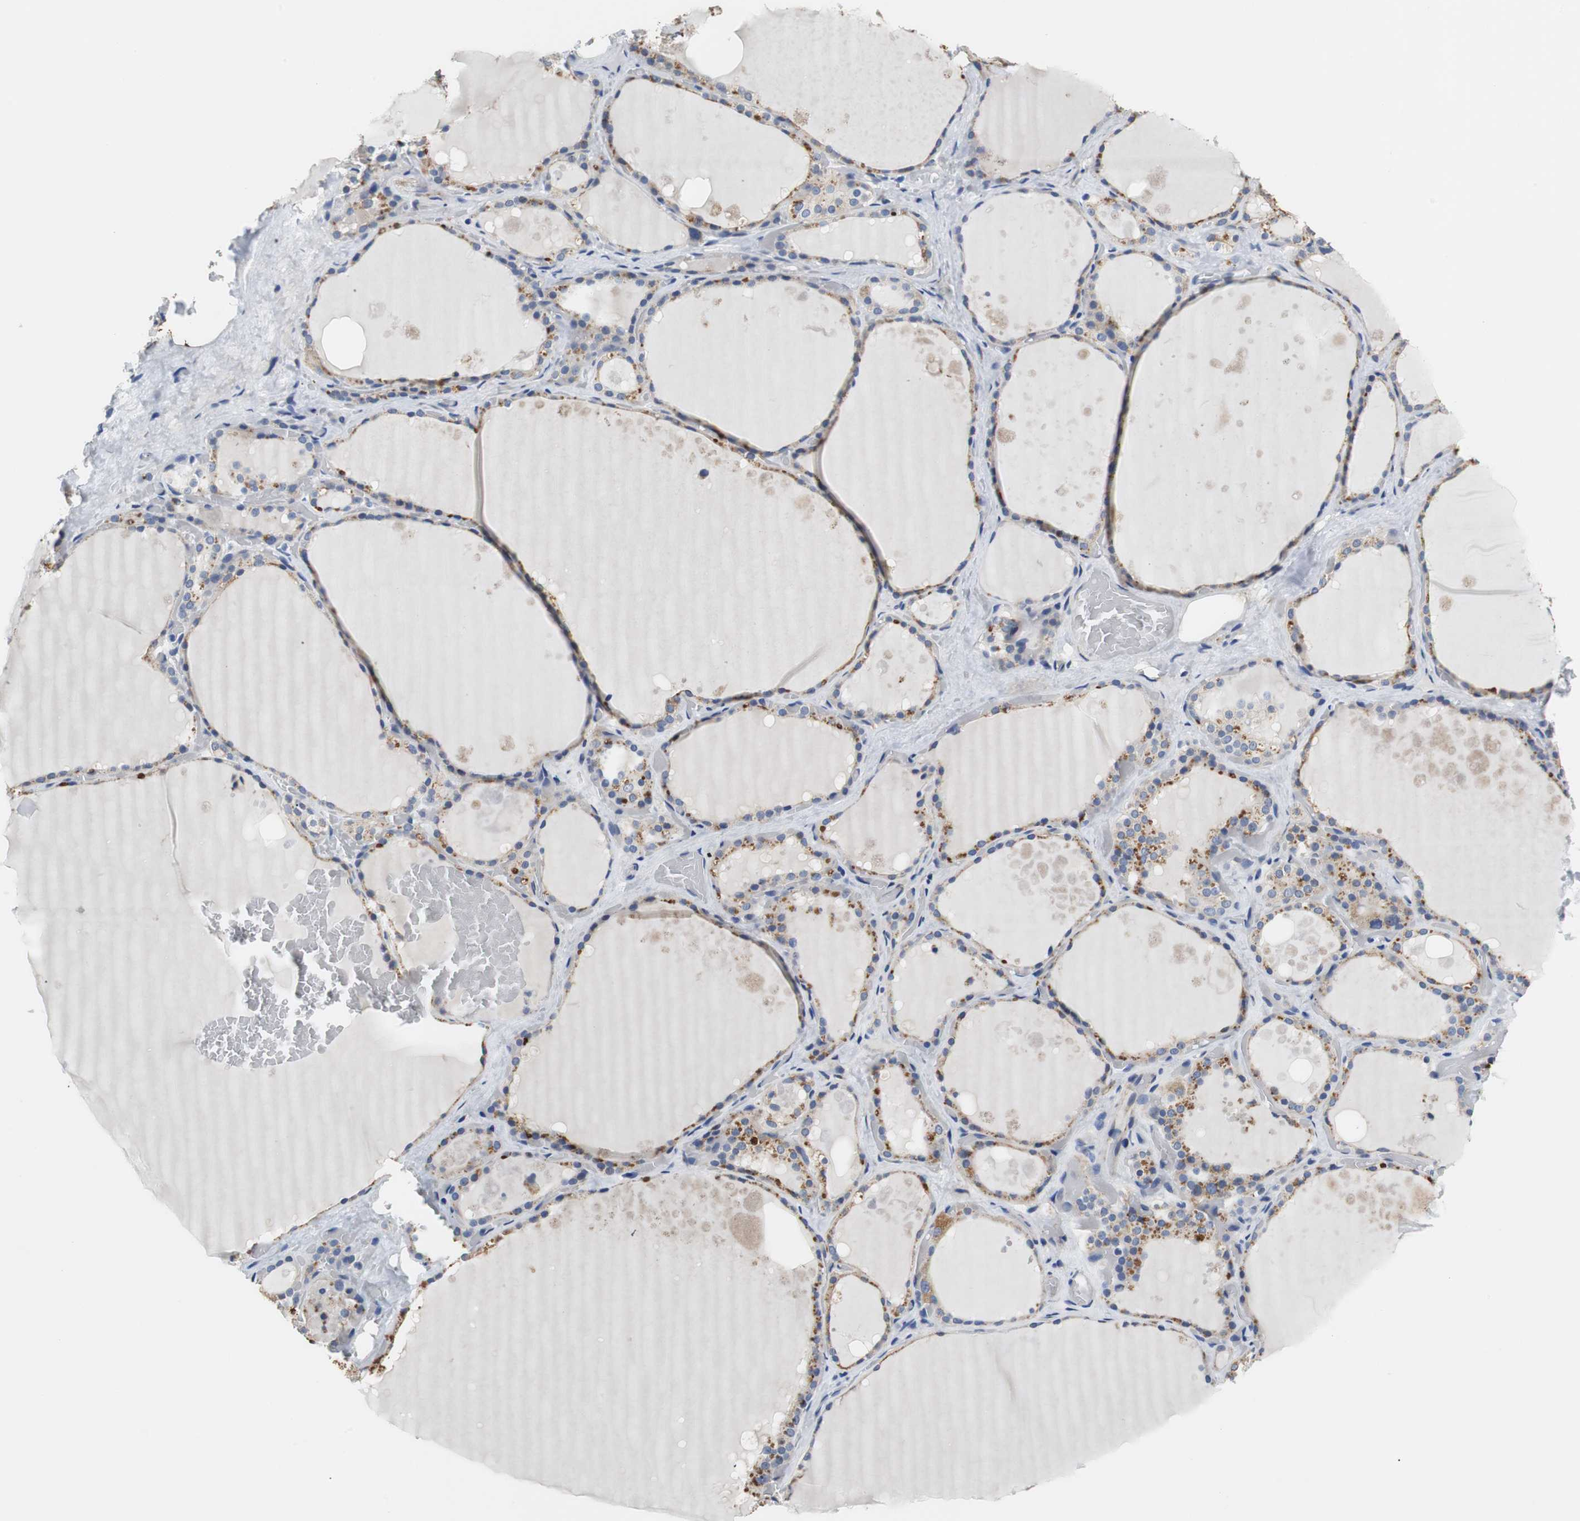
{"staining": {"intensity": "moderate", "quantity": "25%-75%", "location": "cytoplasmic/membranous"}, "tissue": "thyroid gland", "cell_type": "Glandular cells", "image_type": "normal", "snomed": [{"axis": "morphology", "description": "Normal tissue, NOS"}, {"axis": "topography", "description": "Thyroid gland"}], "caption": "The photomicrograph exhibits immunohistochemical staining of unremarkable thyroid gland. There is moderate cytoplasmic/membranous expression is appreciated in approximately 25%-75% of glandular cells. (IHC, brightfield microscopy, high magnification).", "gene": "PCK1", "patient": {"sex": "male", "age": 61}}